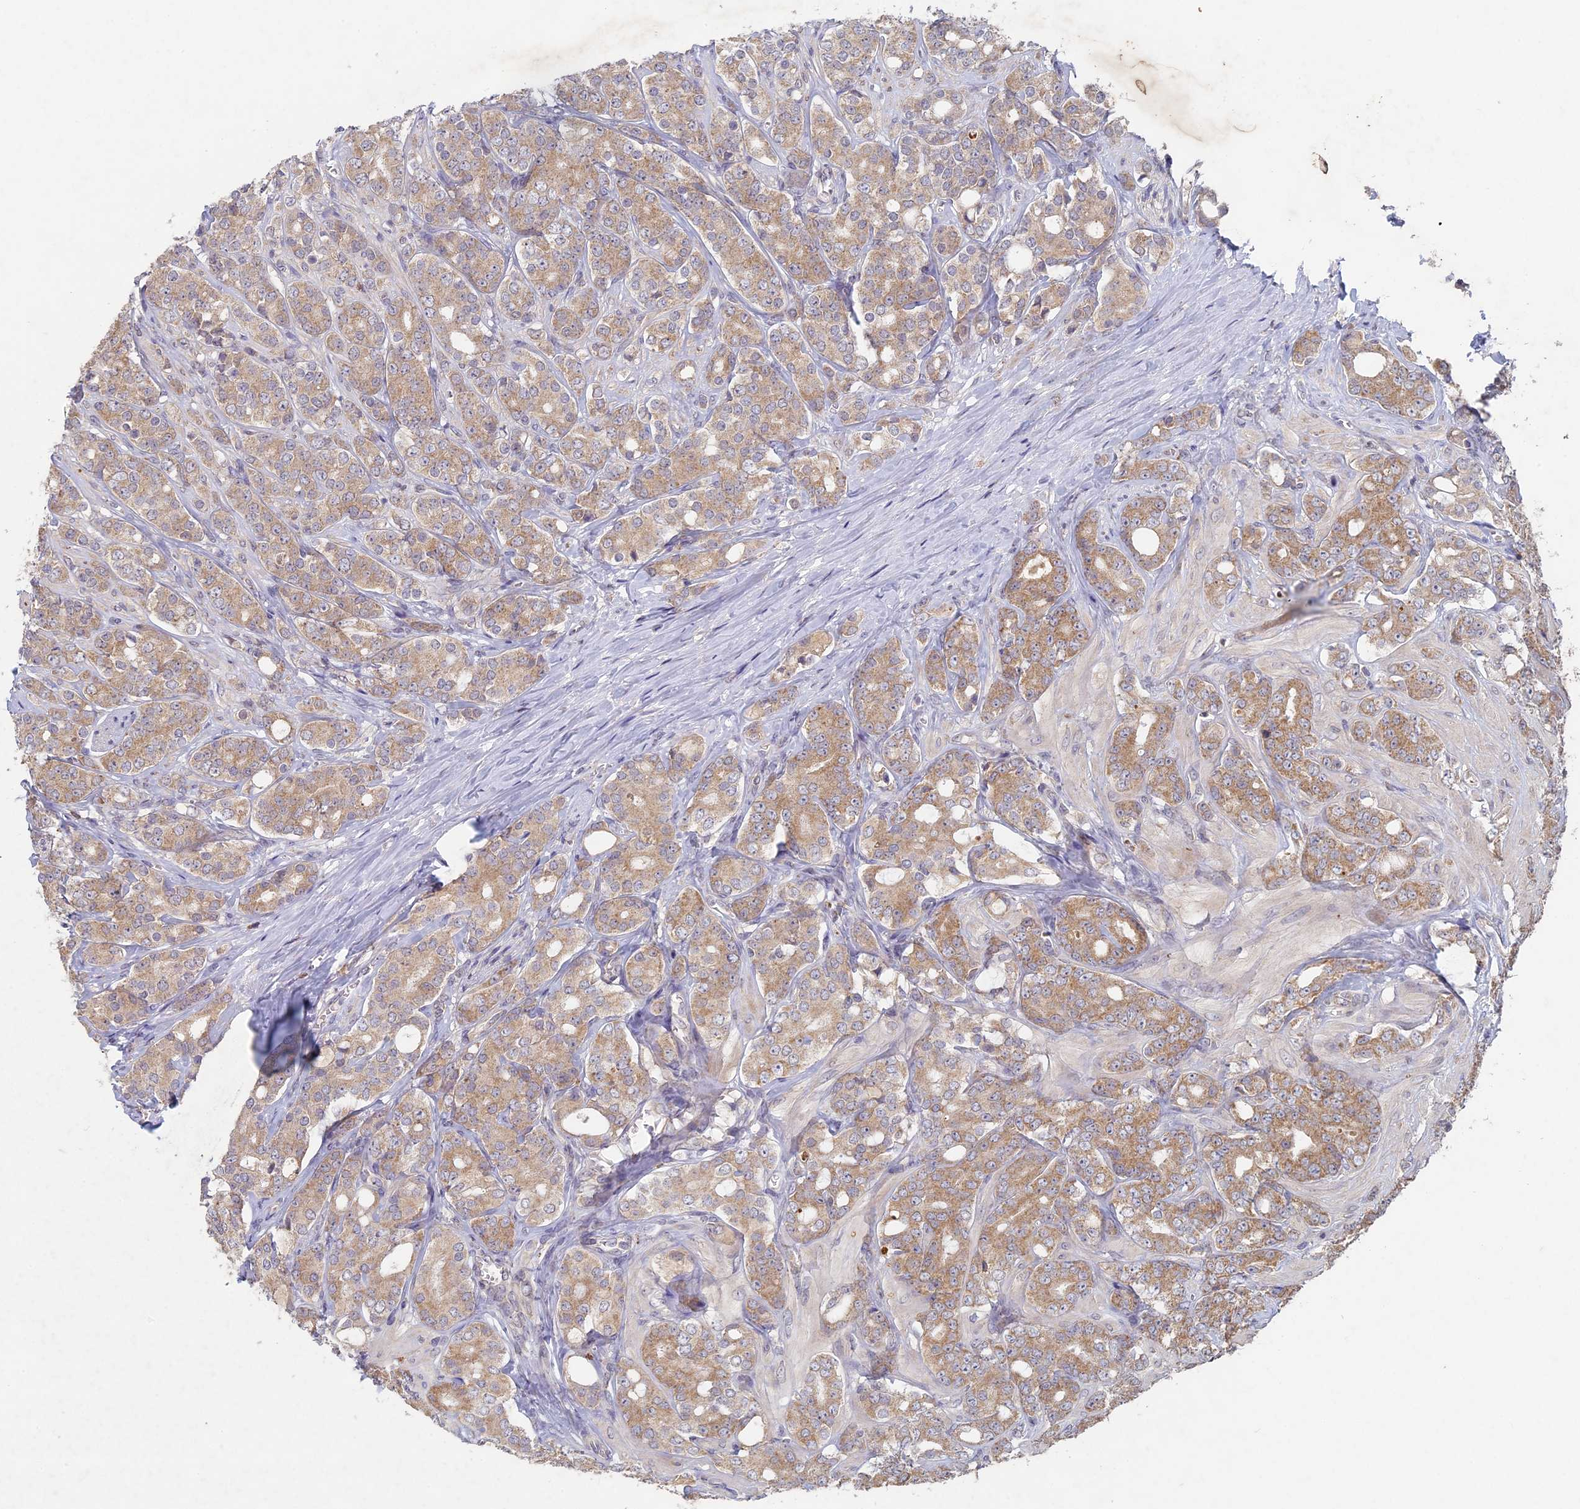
{"staining": {"intensity": "moderate", "quantity": ">75%", "location": "cytoplasmic/membranous"}, "tissue": "prostate cancer", "cell_type": "Tumor cells", "image_type": "cancer", "snomed": [{"axis": "morphology", "description": "Adenocarcinoma, High grade"}, {"axis": "topography", "description": "Prostate"}], "caption": "IHC histopathology image of neoplastic tissue: prostate cancer stained using IHC shows medium levels of moderate protein expression localized specifically in the cytoplasmic/membranous of tumor cells, appearing as a cytoplasmic/membranous brown color.", "gene": "RCCD1", "patient": {"sex": "male", "age": 62}}